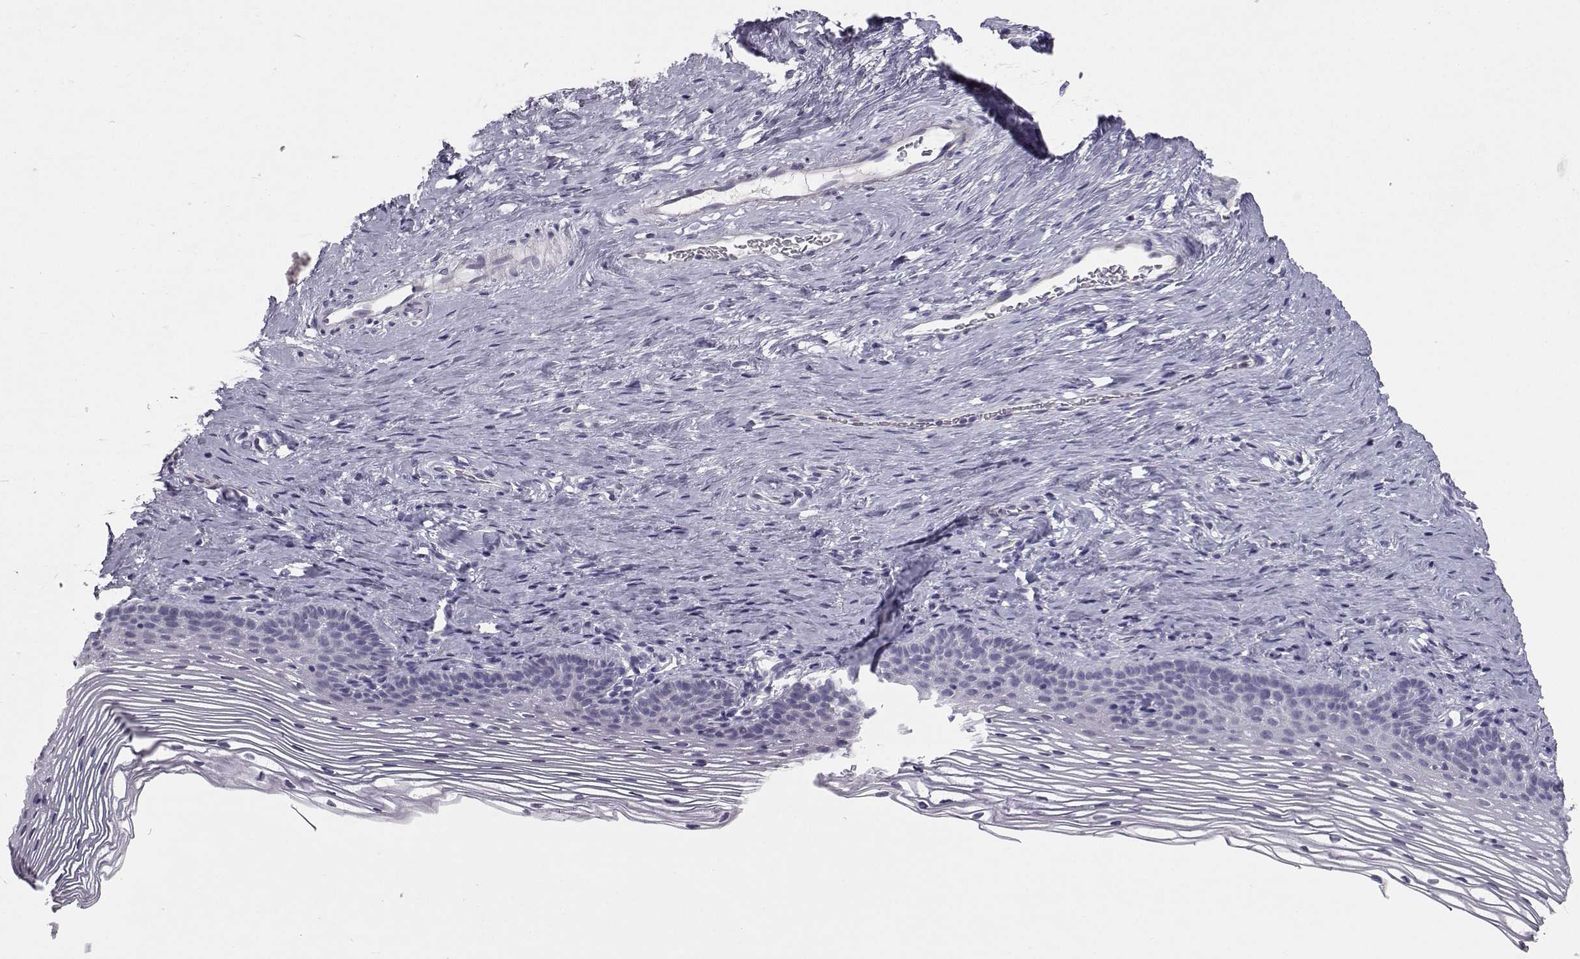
{"staining": {"intensity": "negative", "quantity": "none", "location": "none"}, "tissue": "cervix", "cell_type": "Glandular cells", "image_type": "normal", "snomed": [{"axis": "morphology", "description": "Normal tissue, NOS"}, {"axis": "topography", "description": "Cervix"}], "caption": "High power microscopy histopathology image of an immunohistochemistry image of benign cervix, revealing no significant expression in glandular cells. (Brightfield microscopy of DAB (3,3'-diaminobenzidine) immunohistochemistry (IHC) at high magnification).", "gene": "SYCE1", "patient": {"sex": "female", "age": 39}}